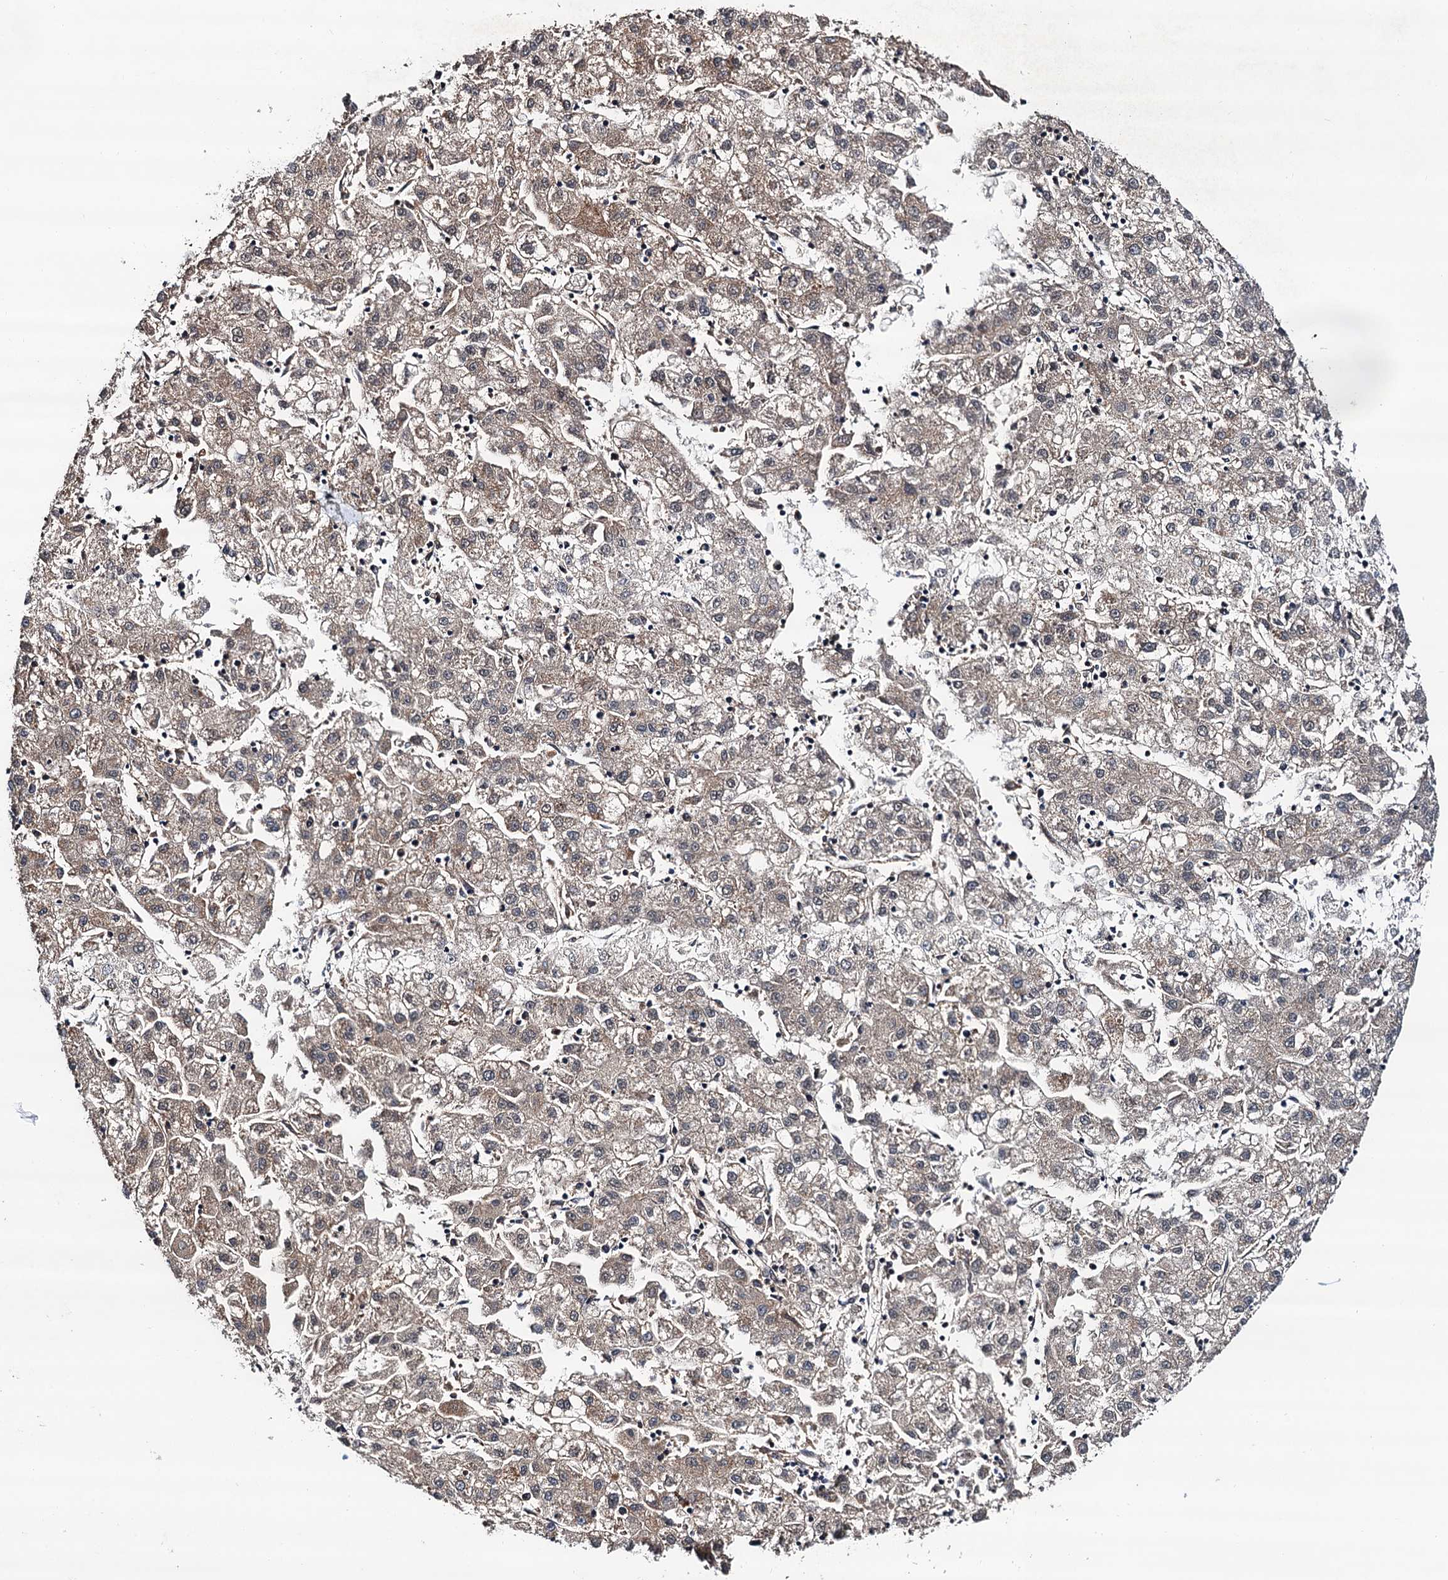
{"staining": {"intensity": "moderate", "quantity": ">75%", "location": "cytoplasmic/membranous"}, "tissue": "liver cancer", "cell_type": "Tumor cells", "image_type": "cancer", "snomed": [{"axis": "morphology", "description": "Carcinoma, Hepatocellular, NOS"}, {"axis": "topography", "description": "Liver"}], "caption": "Brown immunohistochemical staining in human hepatocellular carcinoma (liver) exhibits moderate cytoplasmic/membranous expression in about >75% of tumor cells. (DAB = brown stain, brightfield microscopy at high magnification).", "gene": "CMPK2", "patient": {"sex": "male", "age": 72}}